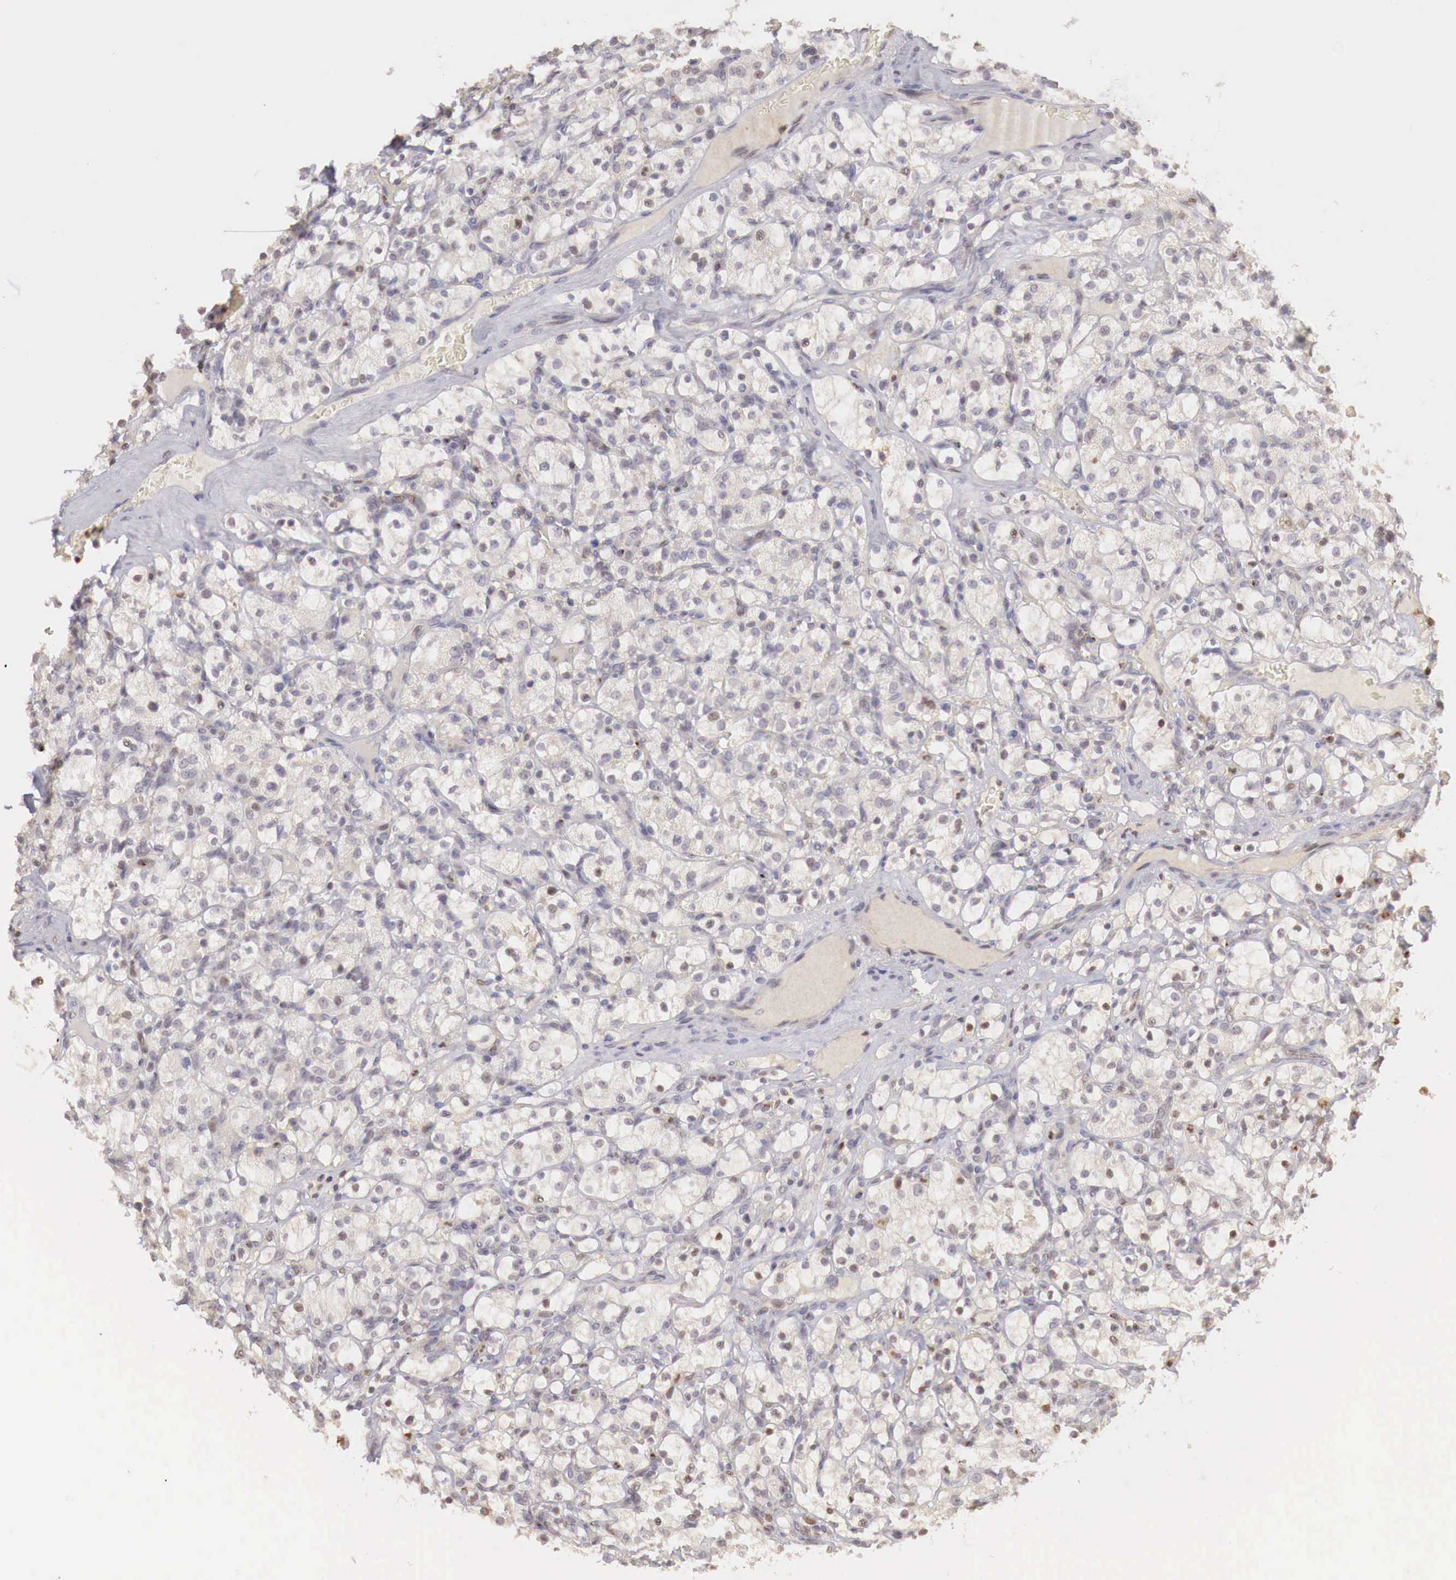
{"staining": {"intensity": "weak", "quantity": ">75%", "location": "cytoplasmic/membranous,nuclear"}, "tissue": "renal cancer", "cell_type": "Tumor cells", "image_type": "cancer", "snomed": [{"axis": "morphology", "description": "Adenocarcinoma, NOS"}, {"axis": "topography", "description": "Kidney"}], "caption": "Immunohistochemistry (IHC) image of neoplastic tissue: human renal cancer stained using immunohistochemistry (IHC) reveals low levels of weak protein expression localized specifically in the cytoplasmic/membranous and nuclear of tumor cells, appearing as a cytoplasmic/membranous and nuclear brown color.", "gene": "TBC1D9", "patient": {"sex": "female", "age": 83}}